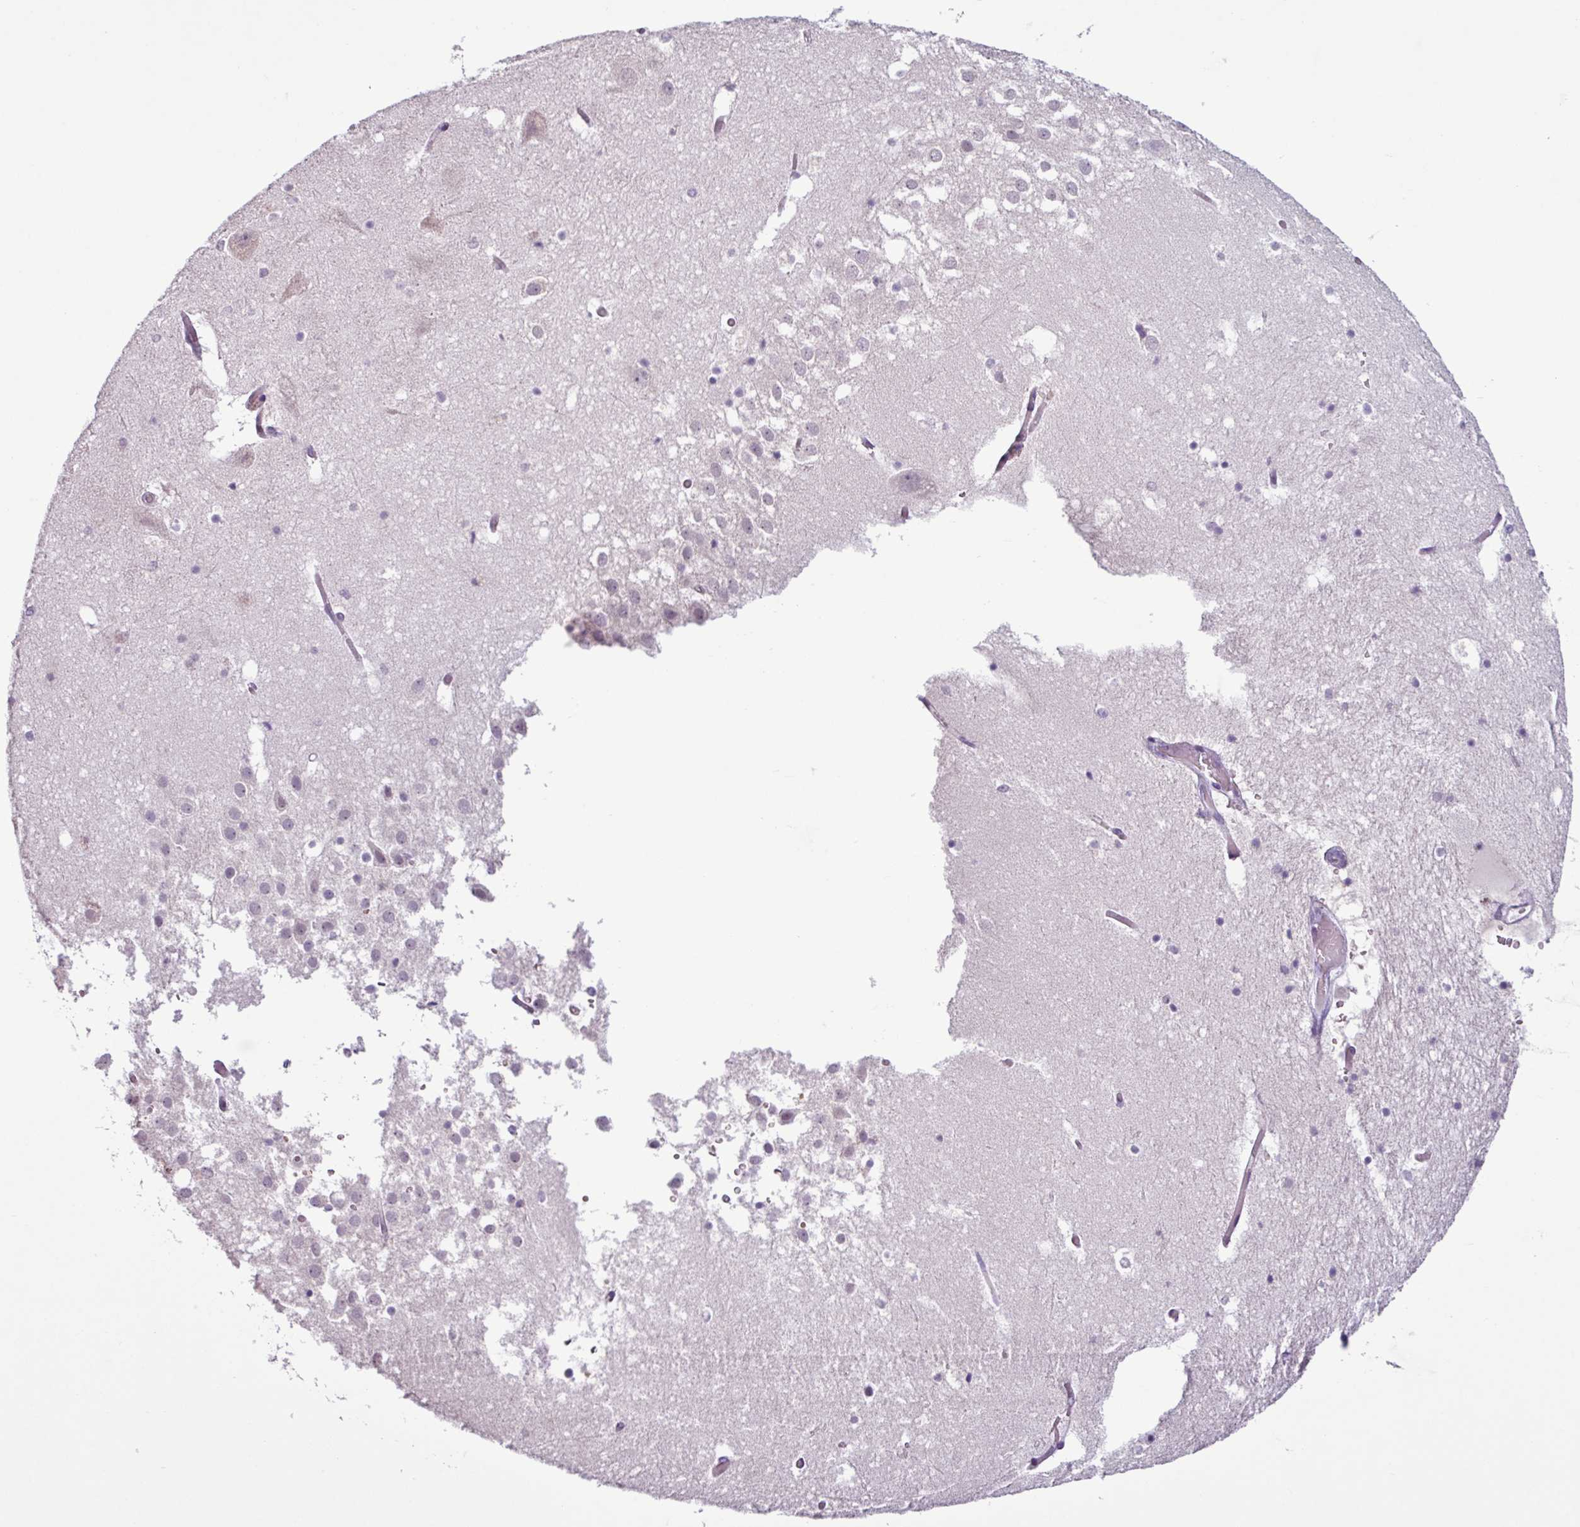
{"staining": {"intensity": "negative", "quantity": "none", "location": "none"}, "tissue": "hippocampus", "cell_type": "Glial cells", "image_type": "normal", "snomed": [{"axis": "morphology", "description": "Normal tissue, NOS"}, {"axis": "topography", "description": "Hippocampus"}], "caption": "Hippocampus was stained to show a protein in brown. There is no significant staining in glial cells. (DAB (3,3'-diaminobenzidine) IHC, high magnification).", "gene": "C9orf24", "patient": {"sex": "female", "age": 52}}